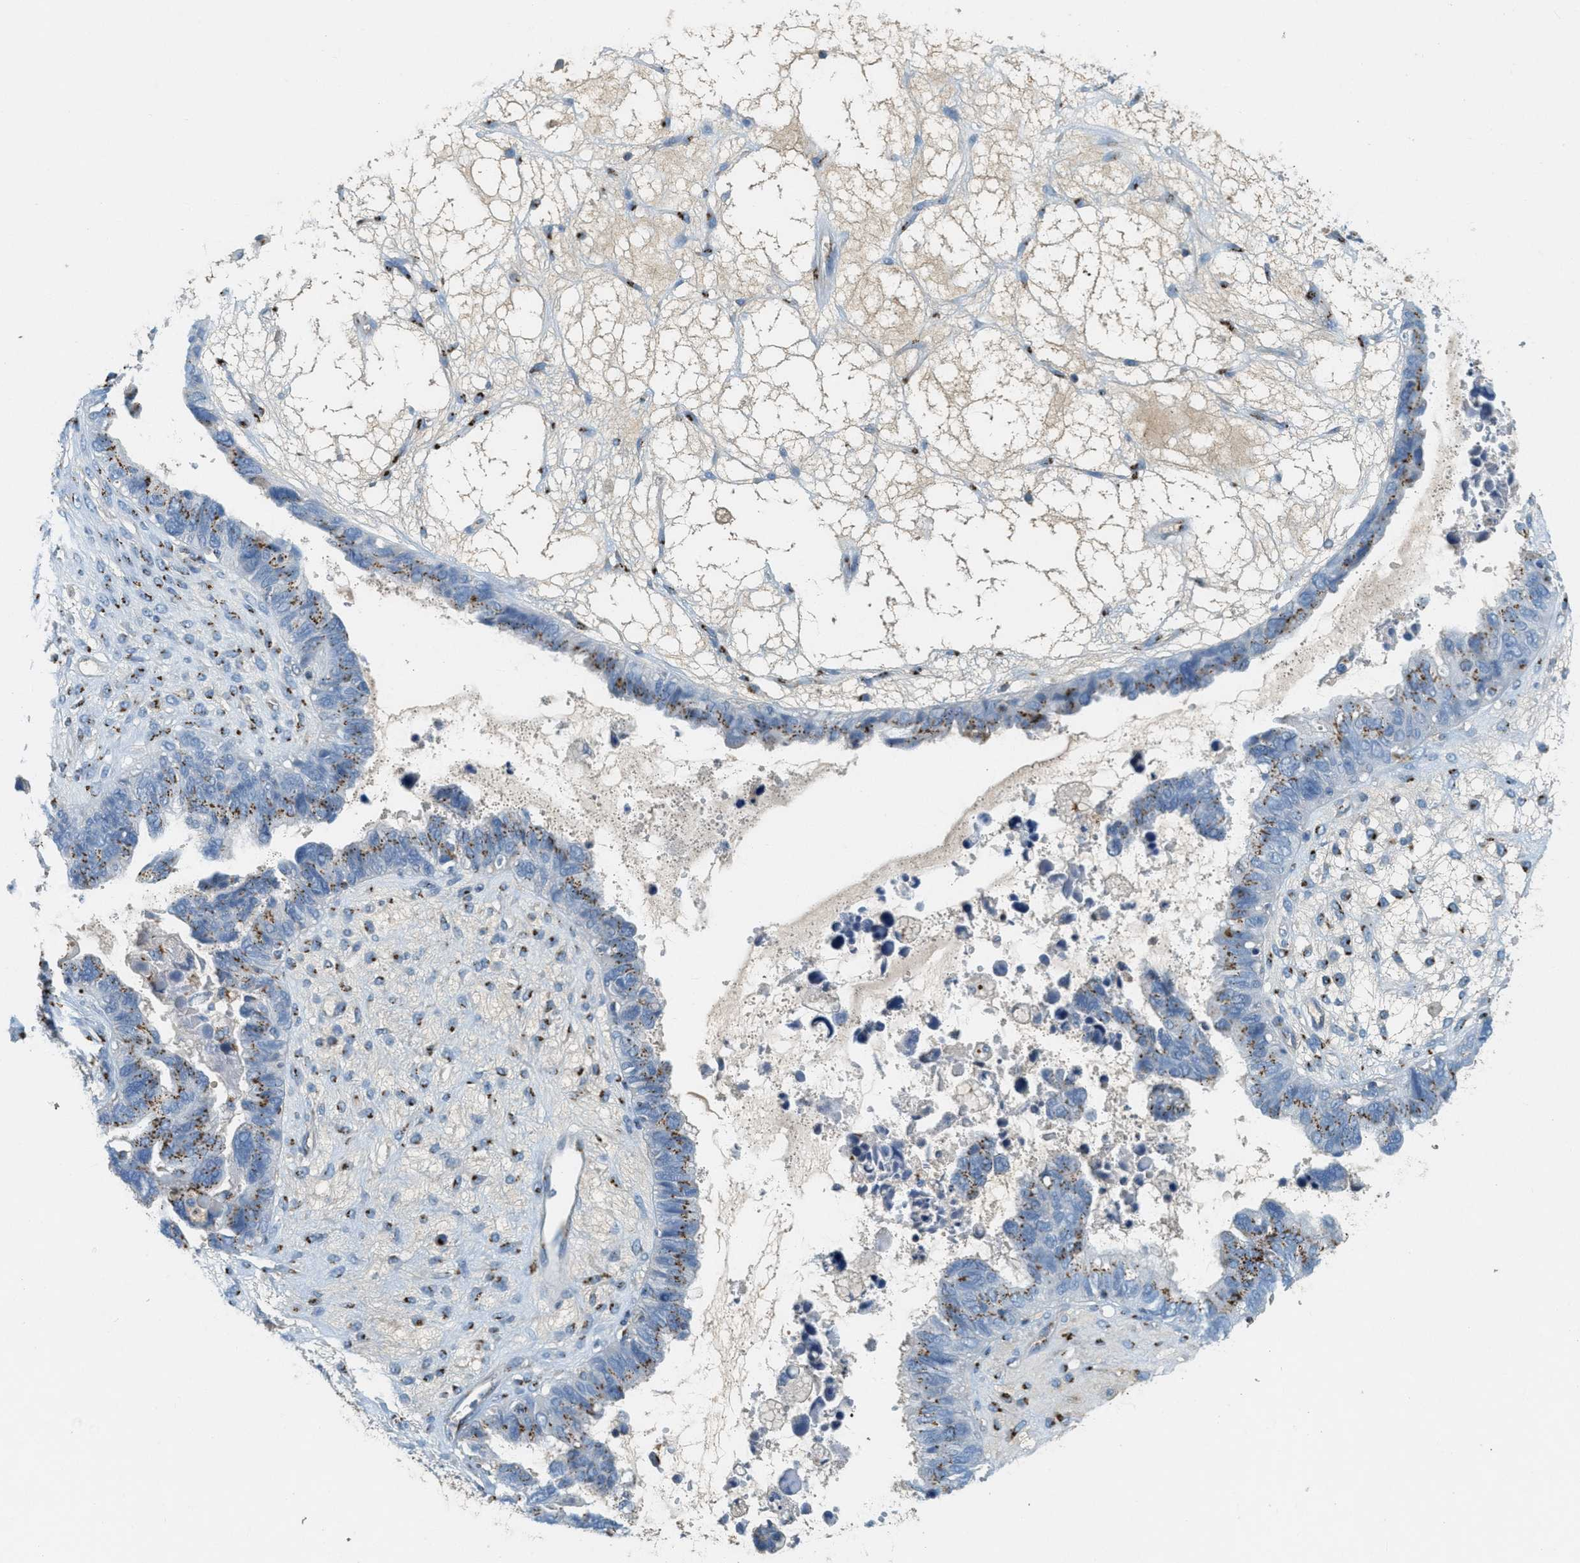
{"staining": {"intensity": "strong", "quantity": "<25%", "location": "cytoplasmic/membranous"}, "tissue": "ovarian cancer", "cell_type": "Tumor cells", "image_type": "cancer", "snomed": [{"axis": "morphology", "description": "Cystadenocarcinoma, serous, NOS"}, {"axis": "topography", "description": "Ovary"}], "caption": "Ovarian cancer (serous cystadenocarcinoma) was stained to show a protein in brown. There is medium levels of strong cytoplasmic/membranous expression in approximately <25% of tumor cells.", "gene": "ENTPD4", "patient": {"sex": "female", "age": 79}}